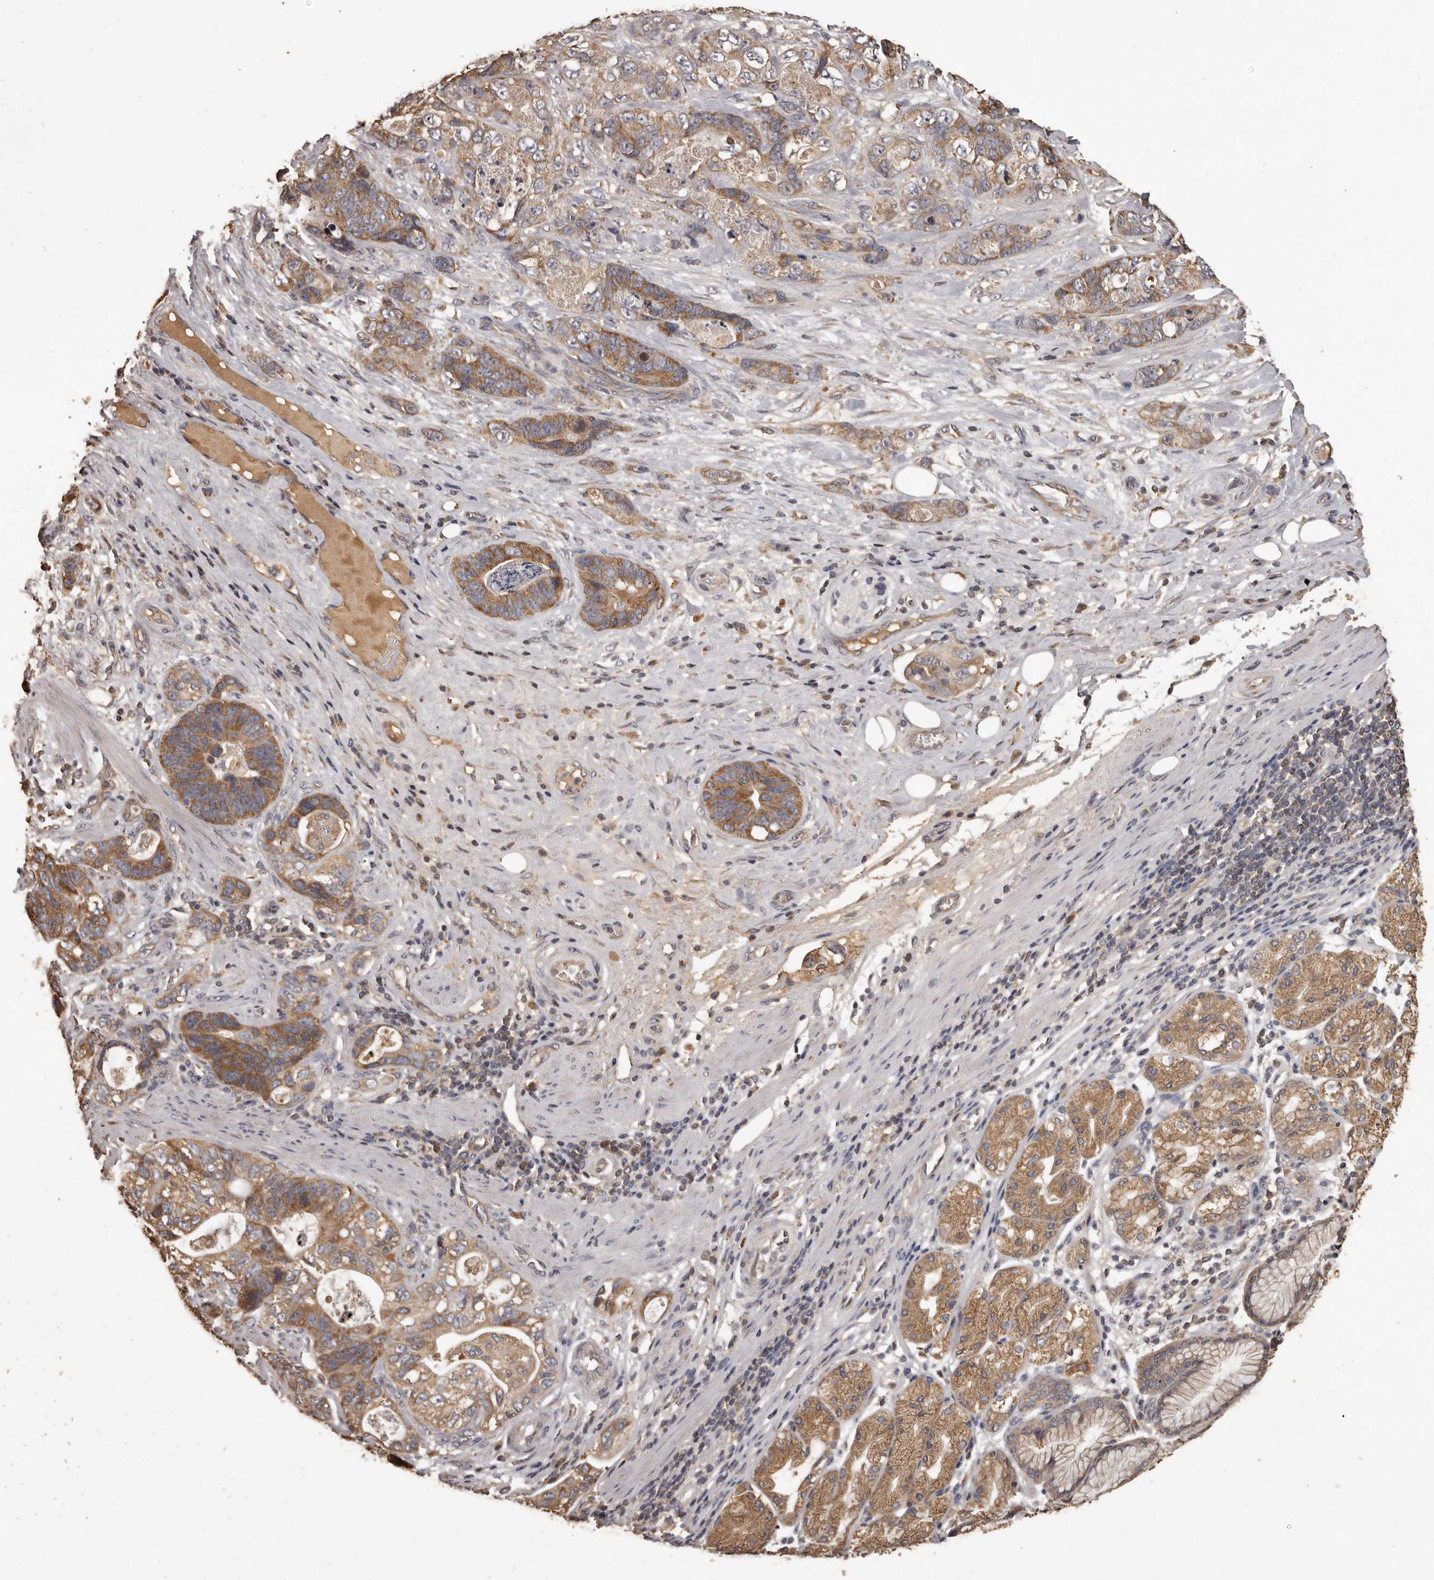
{"staining": {"intensity": "moderate", "quantity": ">75%", "location": "cytoplasmic/membranous"}, "tissue": "stomach cancer", "cell_type": "Tumor cells", "image_type": "cancer", "snomed": [{"axis": "morphology", "description": "Normal tissue, NOS"}, {"axis": "morphology", "description": "Adenocarcinoma, NOS"}, {"axis": "topography", "description": "Stomach"}], "caption": "Tumor cells demonstrate medium levels of moderate cytoplasmic/membranous expression in about >75% of cells in stomach cancer (adenocarcinoma).", "gene": "MGAT5", "patient": {"sex": "female", "age": 89}}